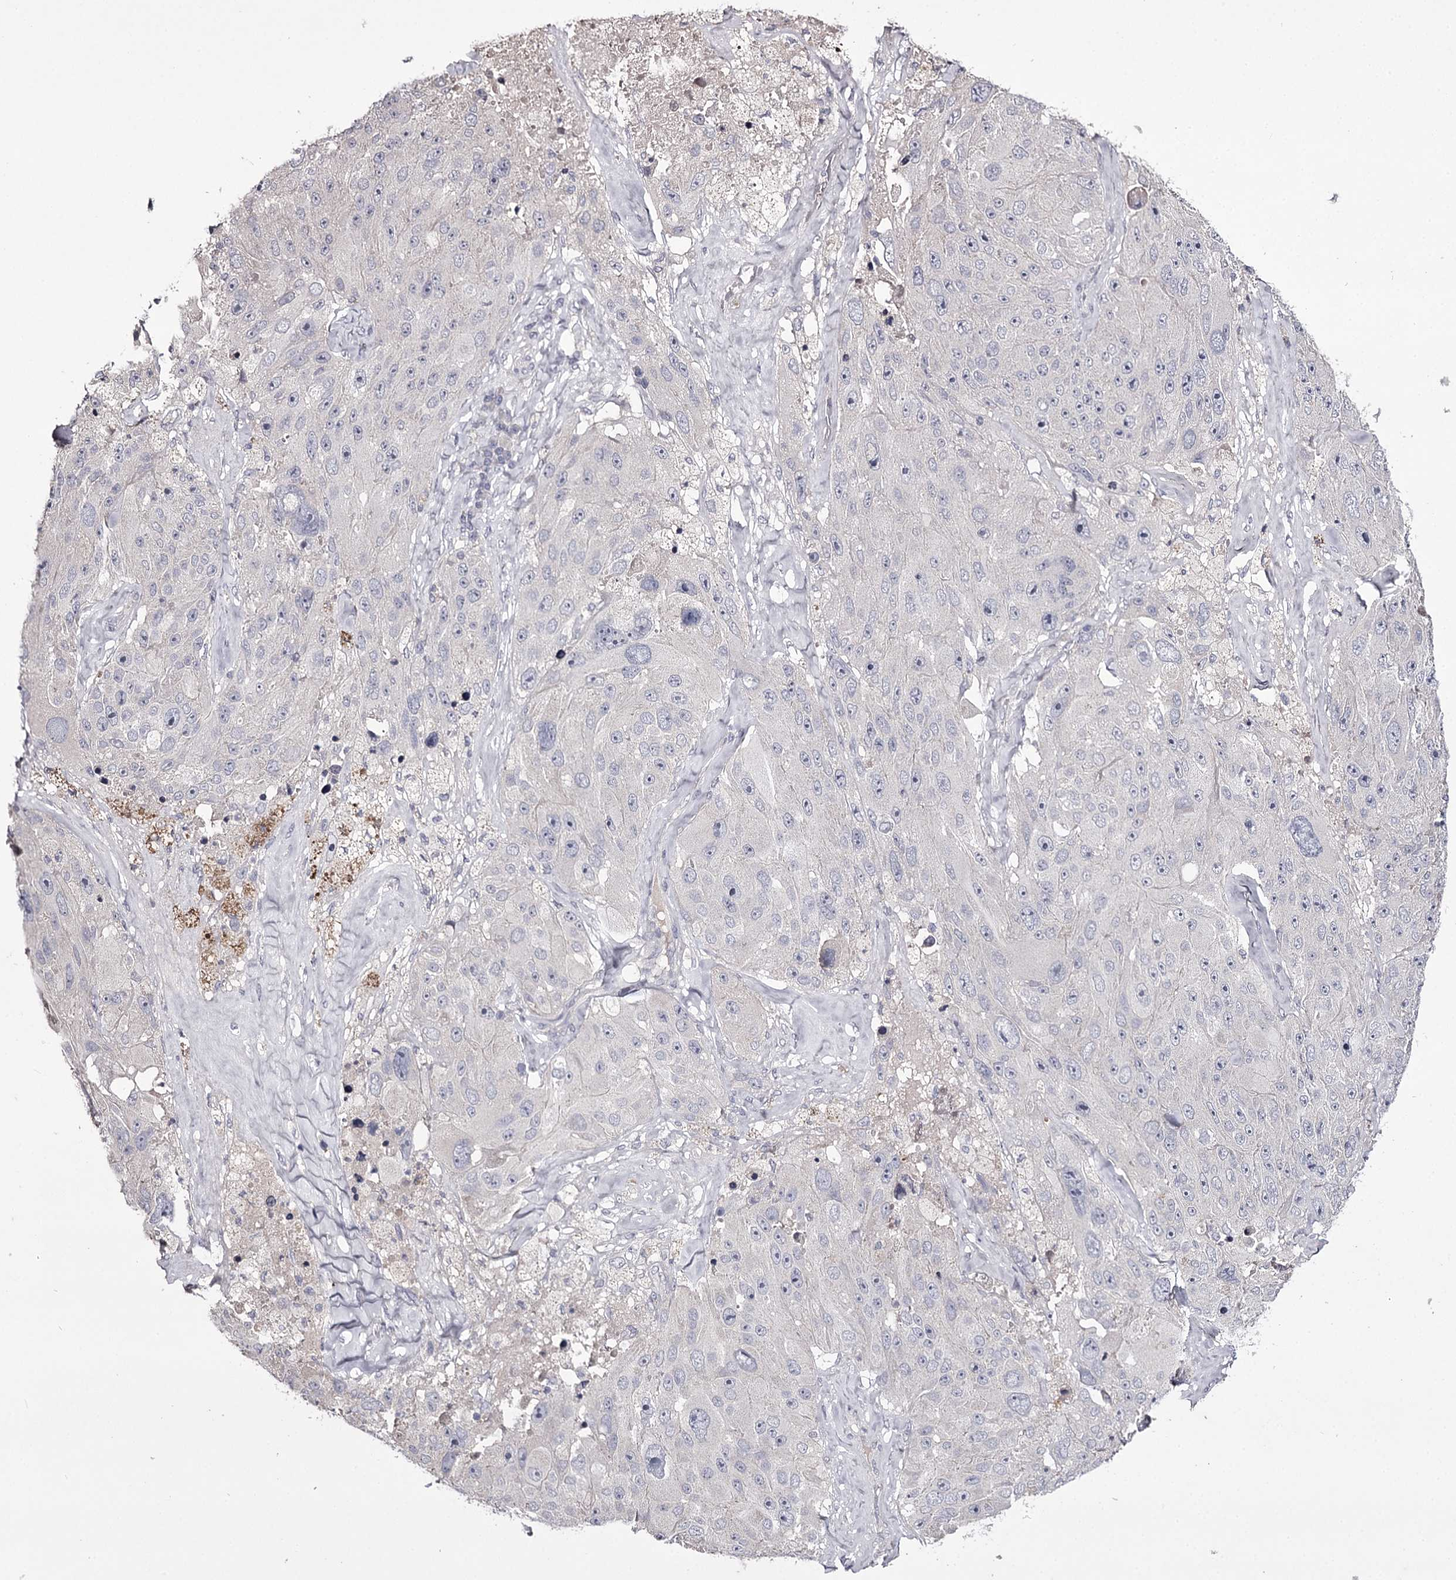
{"staining": {"intensity": "negative", "quantity": "none", "location": "none"}, "tissue": "melanoma", "cell_type": "Tumor cells", "image_type": "cancer", "snomed": [{"axis": "morphology", "description": "Malignant melanoma, Metastatic site"}, {"axis": "topography", "description": "Lymph node"}], "caption": "Tumor cells are negative for brown protein staining in malignant melanoma (metastatic site).", "gene": "PRM2", "patient": {"sex": "male", "age": 62}}